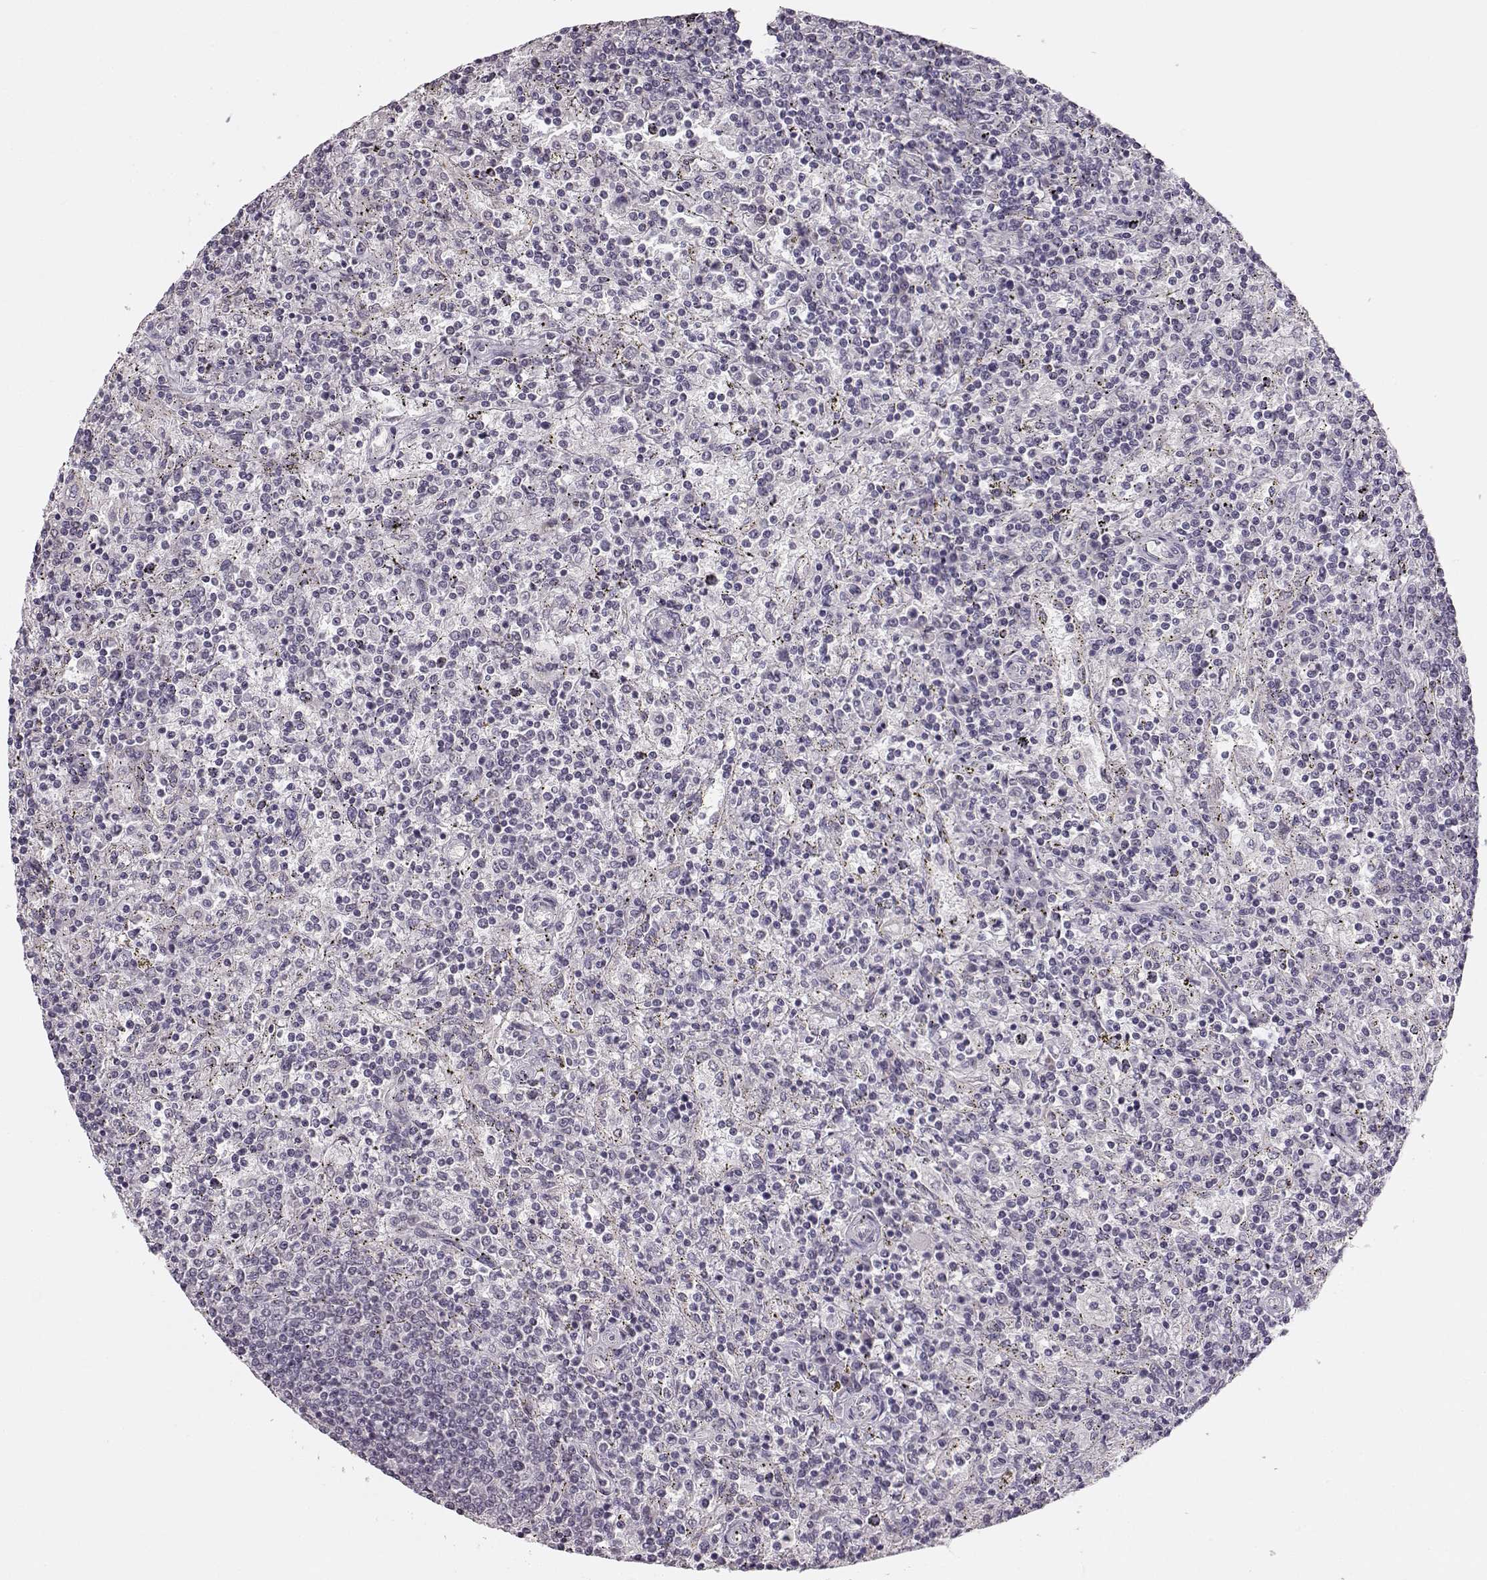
{"staining": {"intensity": "negative", "quantity": "none", "location": "none"}, "tissue": "lymphoma", "cell_type": "Tumor cells", "image_type": "cancer", "snomed": [{"axis": "morphology", "description": "Malignant lymphoma, non-Hodgkin's type, Low grade"}, {"axis": "topography", "description": "Spleen"}], "caption": "There is no significant positivity in tumor cells of lymphoma.", "gene": "MAP6D1", "patient": {"sex": "male", "age": 62}}